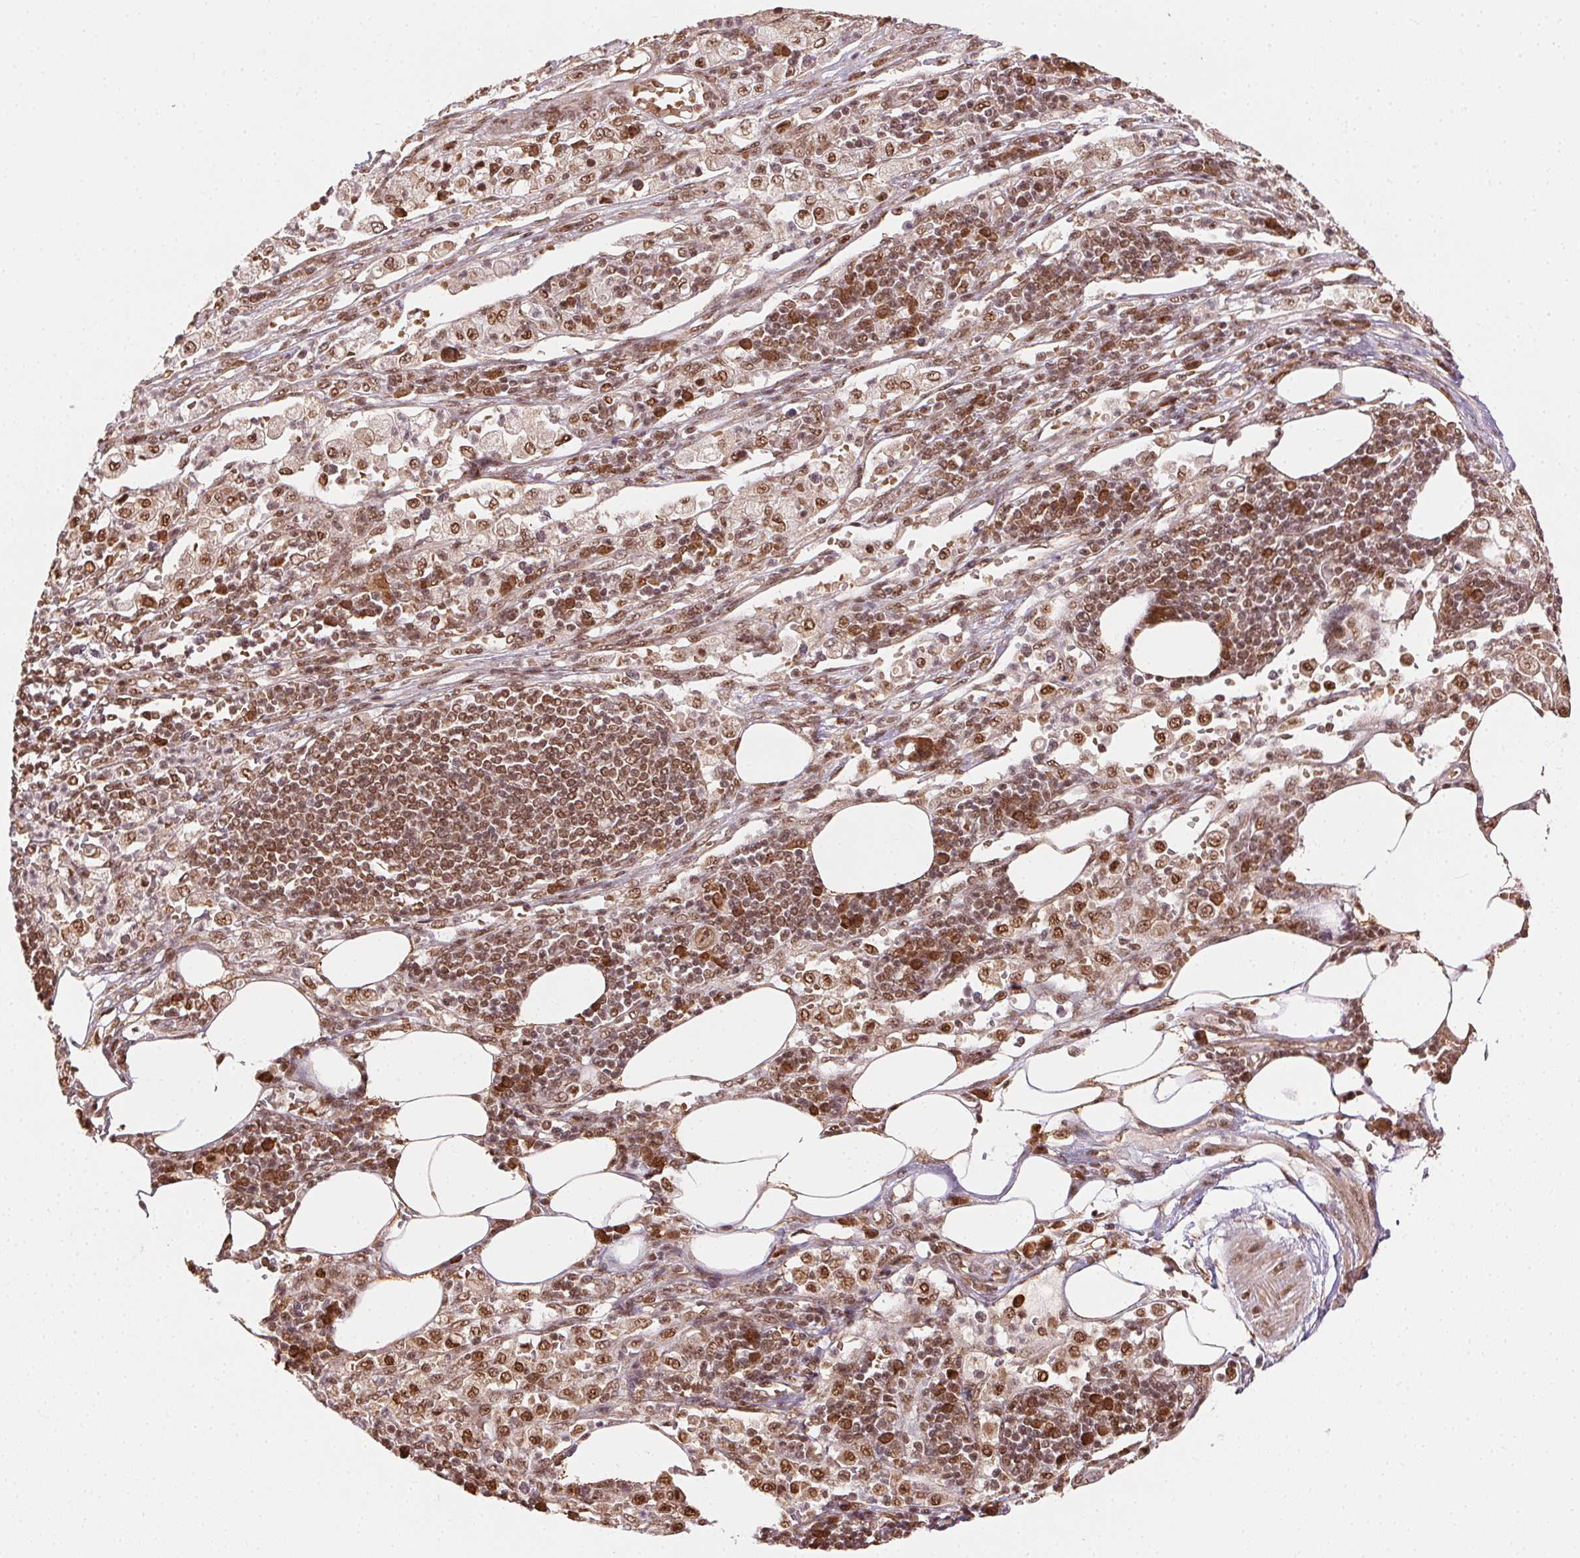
{"staining": {"intensity": "moderate", "quantity": ">75%", "location": "nuclear"}, "tissue": "pancreatic cancer", "cell_type": "Tumor cells", "image_type": "cancer", "snomed": [{"axis": "morphology", "description": "Adenocarcinoma, NOS"}, {"axis": "topography", "description": "Pancreas"}], "caption": "Moderate nuclear expression is seen in approximately >75% of tumor cells in adenocarcinoma (pancreatic).", "gene": "TREML4", "patient": {"sex": "female", "age": 61}}